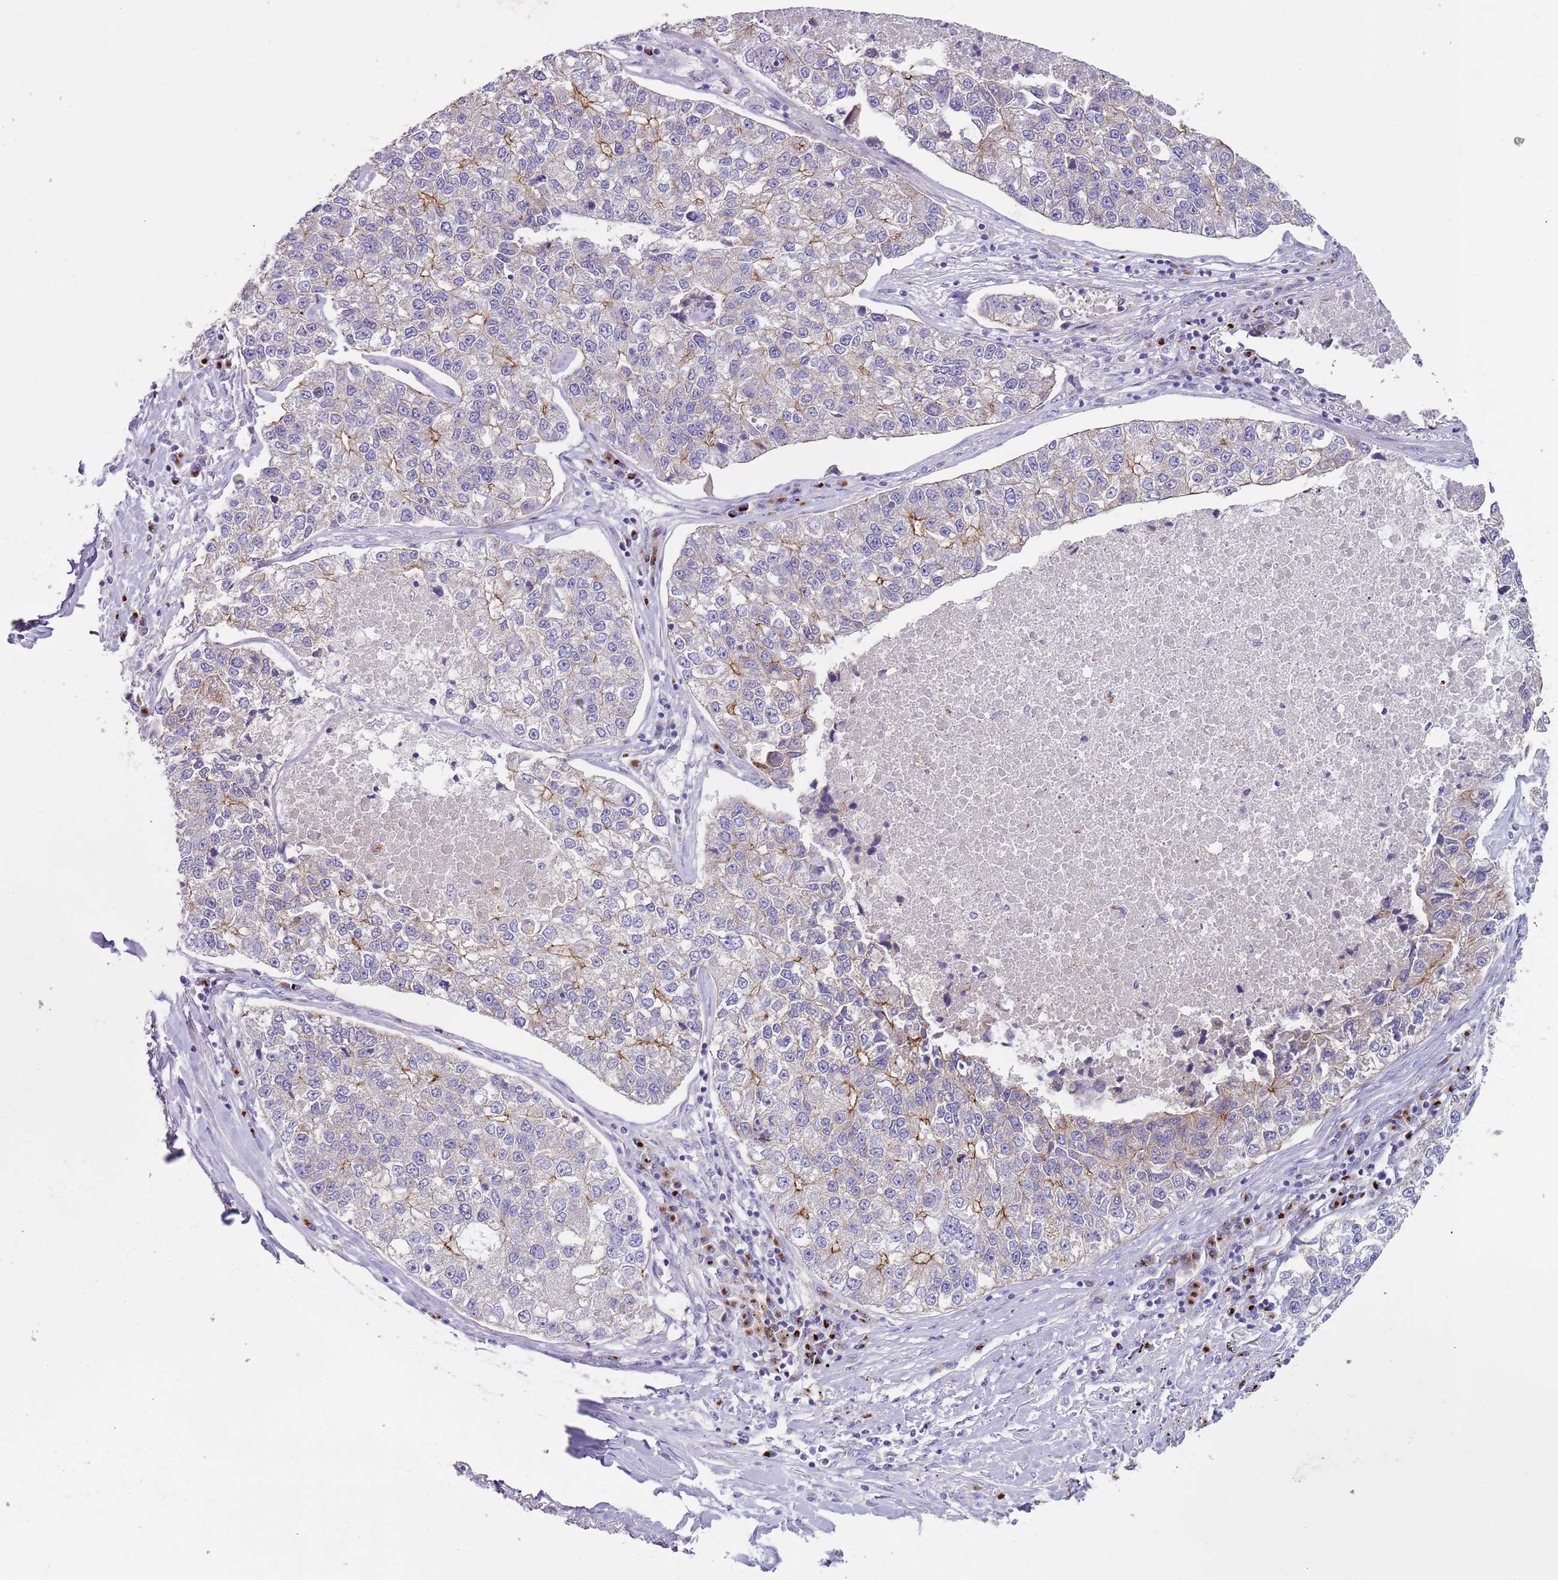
{"staining": {"intensity": "moderate", "quantity": "<25%", "location": "cytoplasmic/membranous"}, "tissue": "lung cancer", "cell_type": "Tumor cells", "image_type": "cancer", "snomed": [{"axis": "morphology", "description": "Adenocarcinoma, NOS"}, {"axis": "topography", "description": "Lung"}], "caption": "Immunohistochemistry (IHC) micrograph of neoplastic tissue: human adenocarcinoma (lung) stained using immunohistochemistry (IHC) exhibits low levels of moderate protein expression localized specifically in the cytoplasmic/membranous of tumor cells, appearing as a cytoplasmic/membranous brown color.", "gene": "C2CD3", "patient": {"sex": "male", "age": 49}}